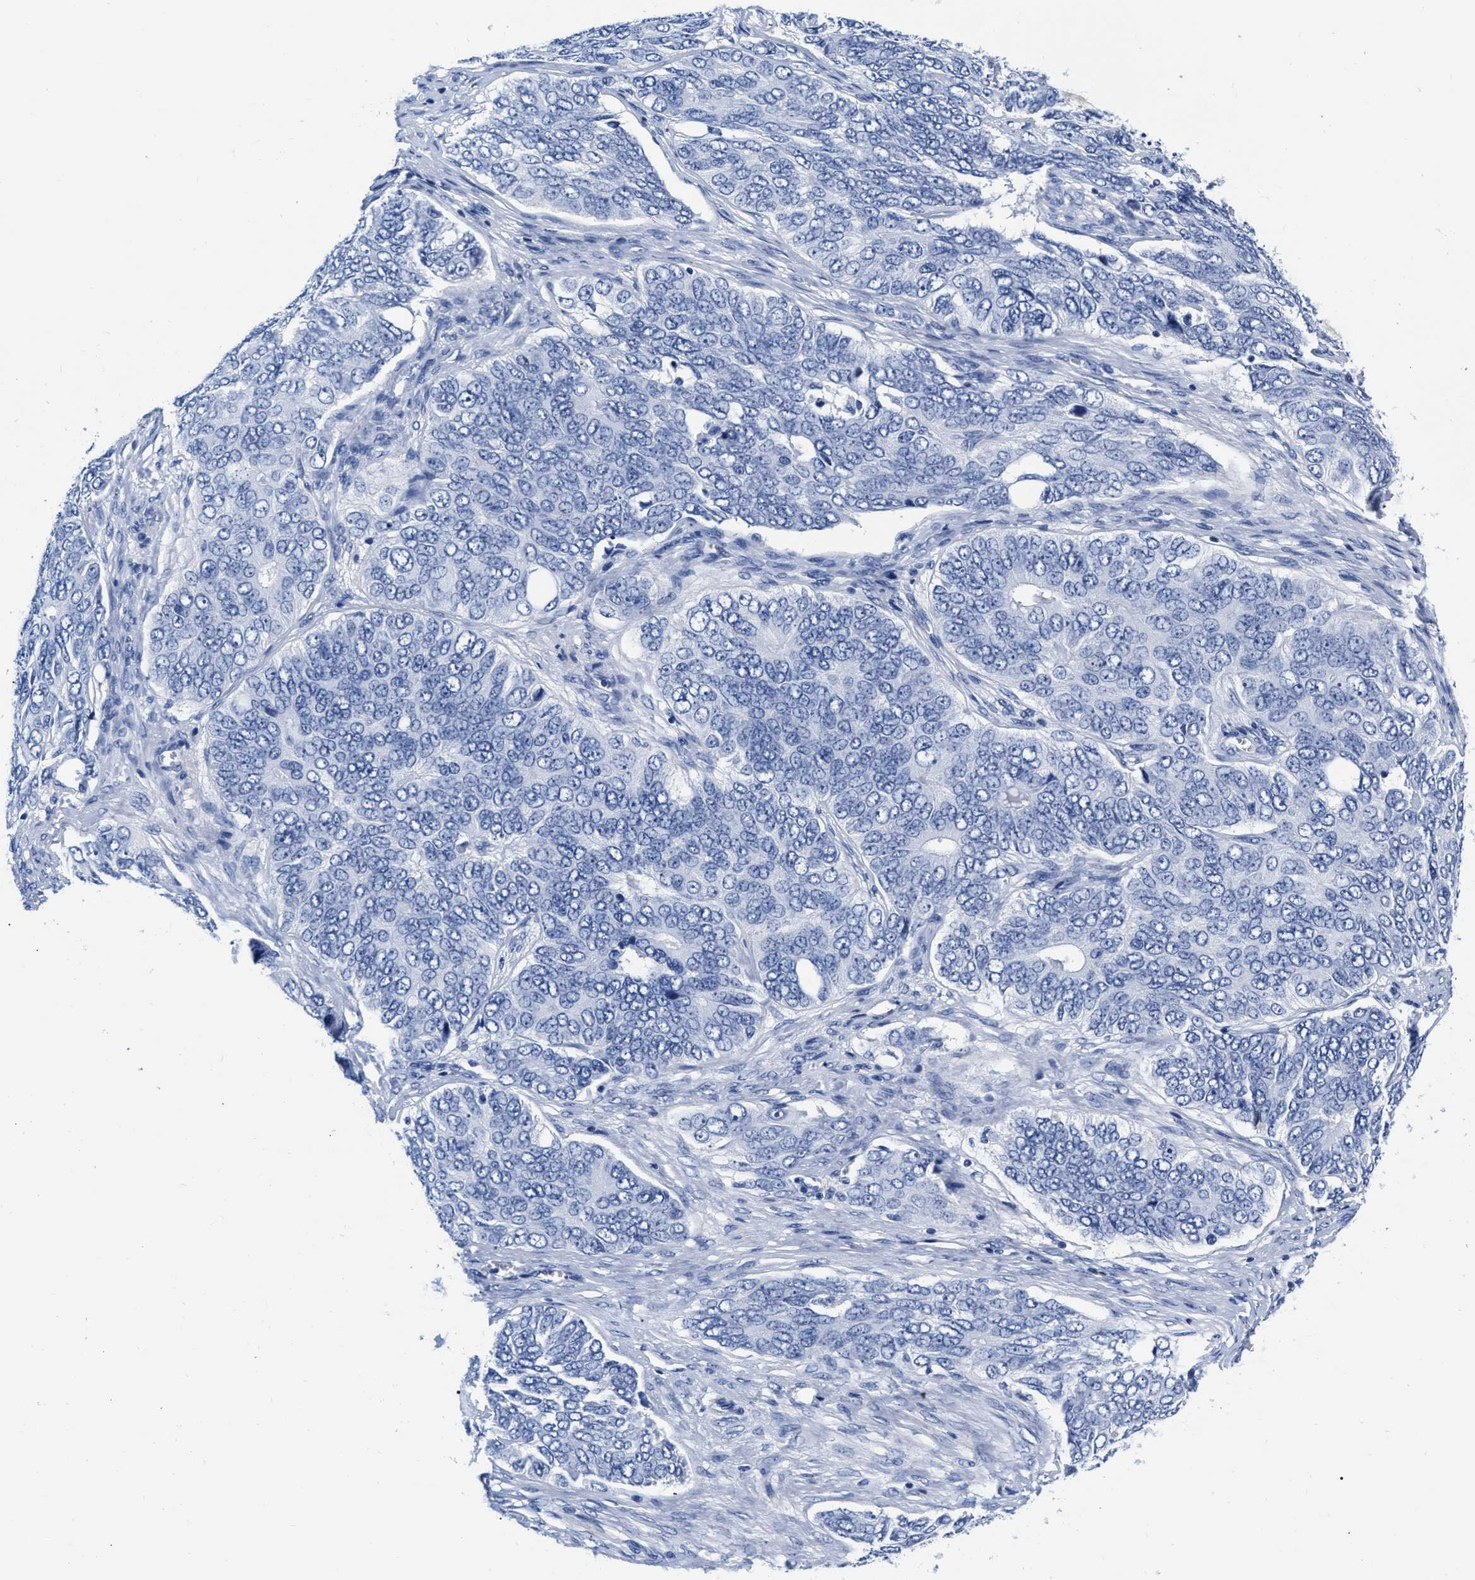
{"staining": {"intensity": "negative", "quantity": "none", "location": "none"}, "tissue": "ovarian cancer", "cell_type": "Tumor cells", "image_type": "cancer", "snomed": [{"axis": "morphology", "description": "Carcinoma, endometroid"}, {"axis": "topography", "description": "Ovary"}], "caption": "Ovarian cancer (endometroid carcinoma) was stained to show a protein in brown. There is no significant positivity in tumor cells. (DAB immunohistochemistry (IHC) visualized using brightfield microscopy, high magnification).", "gene": "CER1", "patient": {"sex": "female", "age": 51}}